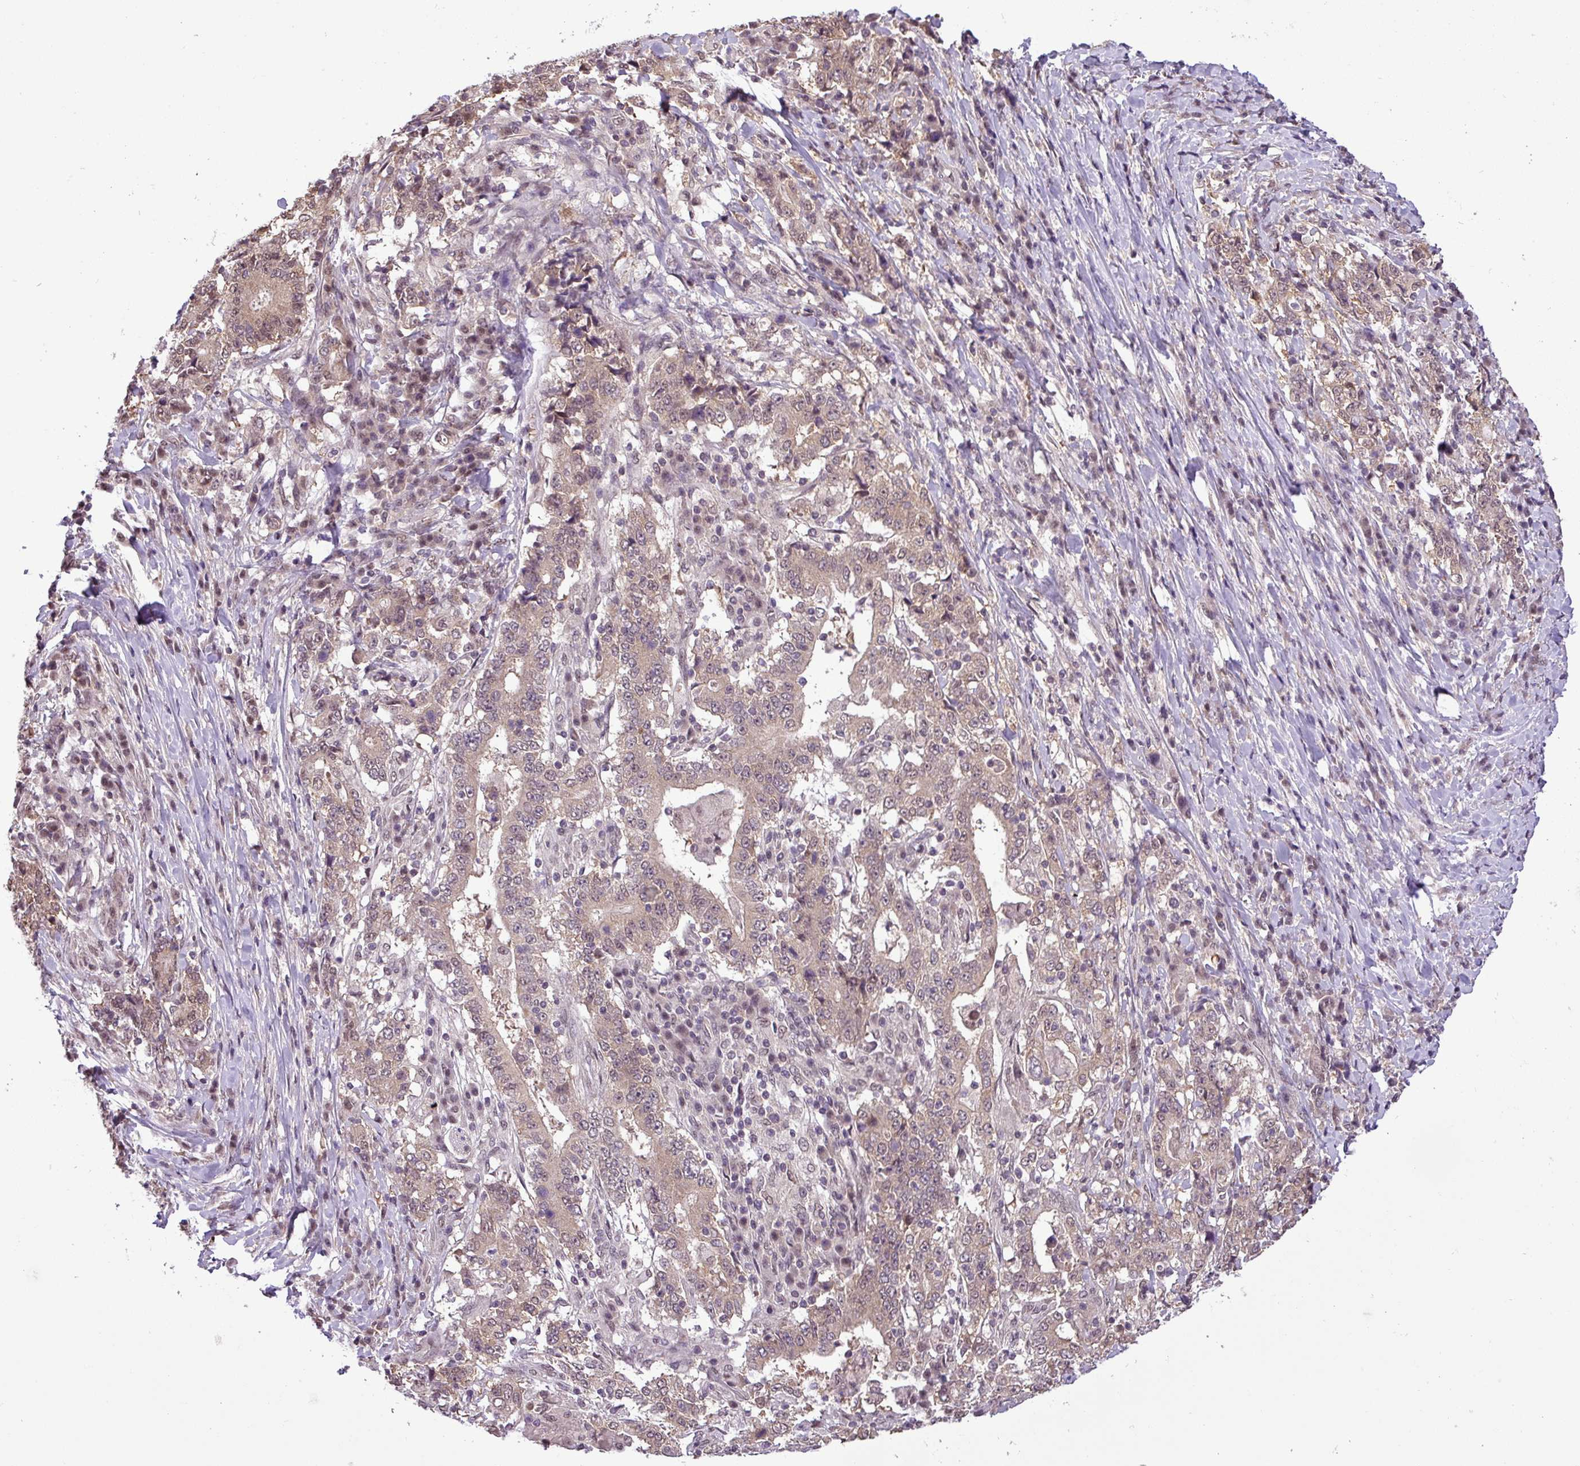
{"staining": {"intensity": "weak", "quantity": ">75%", "location": "cytoplasmic/membranous,nuclear"}, "tissue": "stomach cancer", "cell_type": "Tumor cells", "image_type": "cancer", "snomed": [{"axis": "morphology", "description": "Normal tissue, NOS"}, {"axis": "morphology", "description": "Adenocarcinoma, NOS"}, {"axis": "topography", "description": "Stomach, upper"}, {"axis": "topography", "description": "Stomach"}], "caption": "Protein positivity by immunohistochemistry (IHC) exhibits weak cytoplasmic/membranous and nuclear staining in approximately >75% of tumor cells in stomach cancer. Nuclei are stained in blue.", "gene": "MFHAS1", "patient": {"sex": "male", "age": 59}}